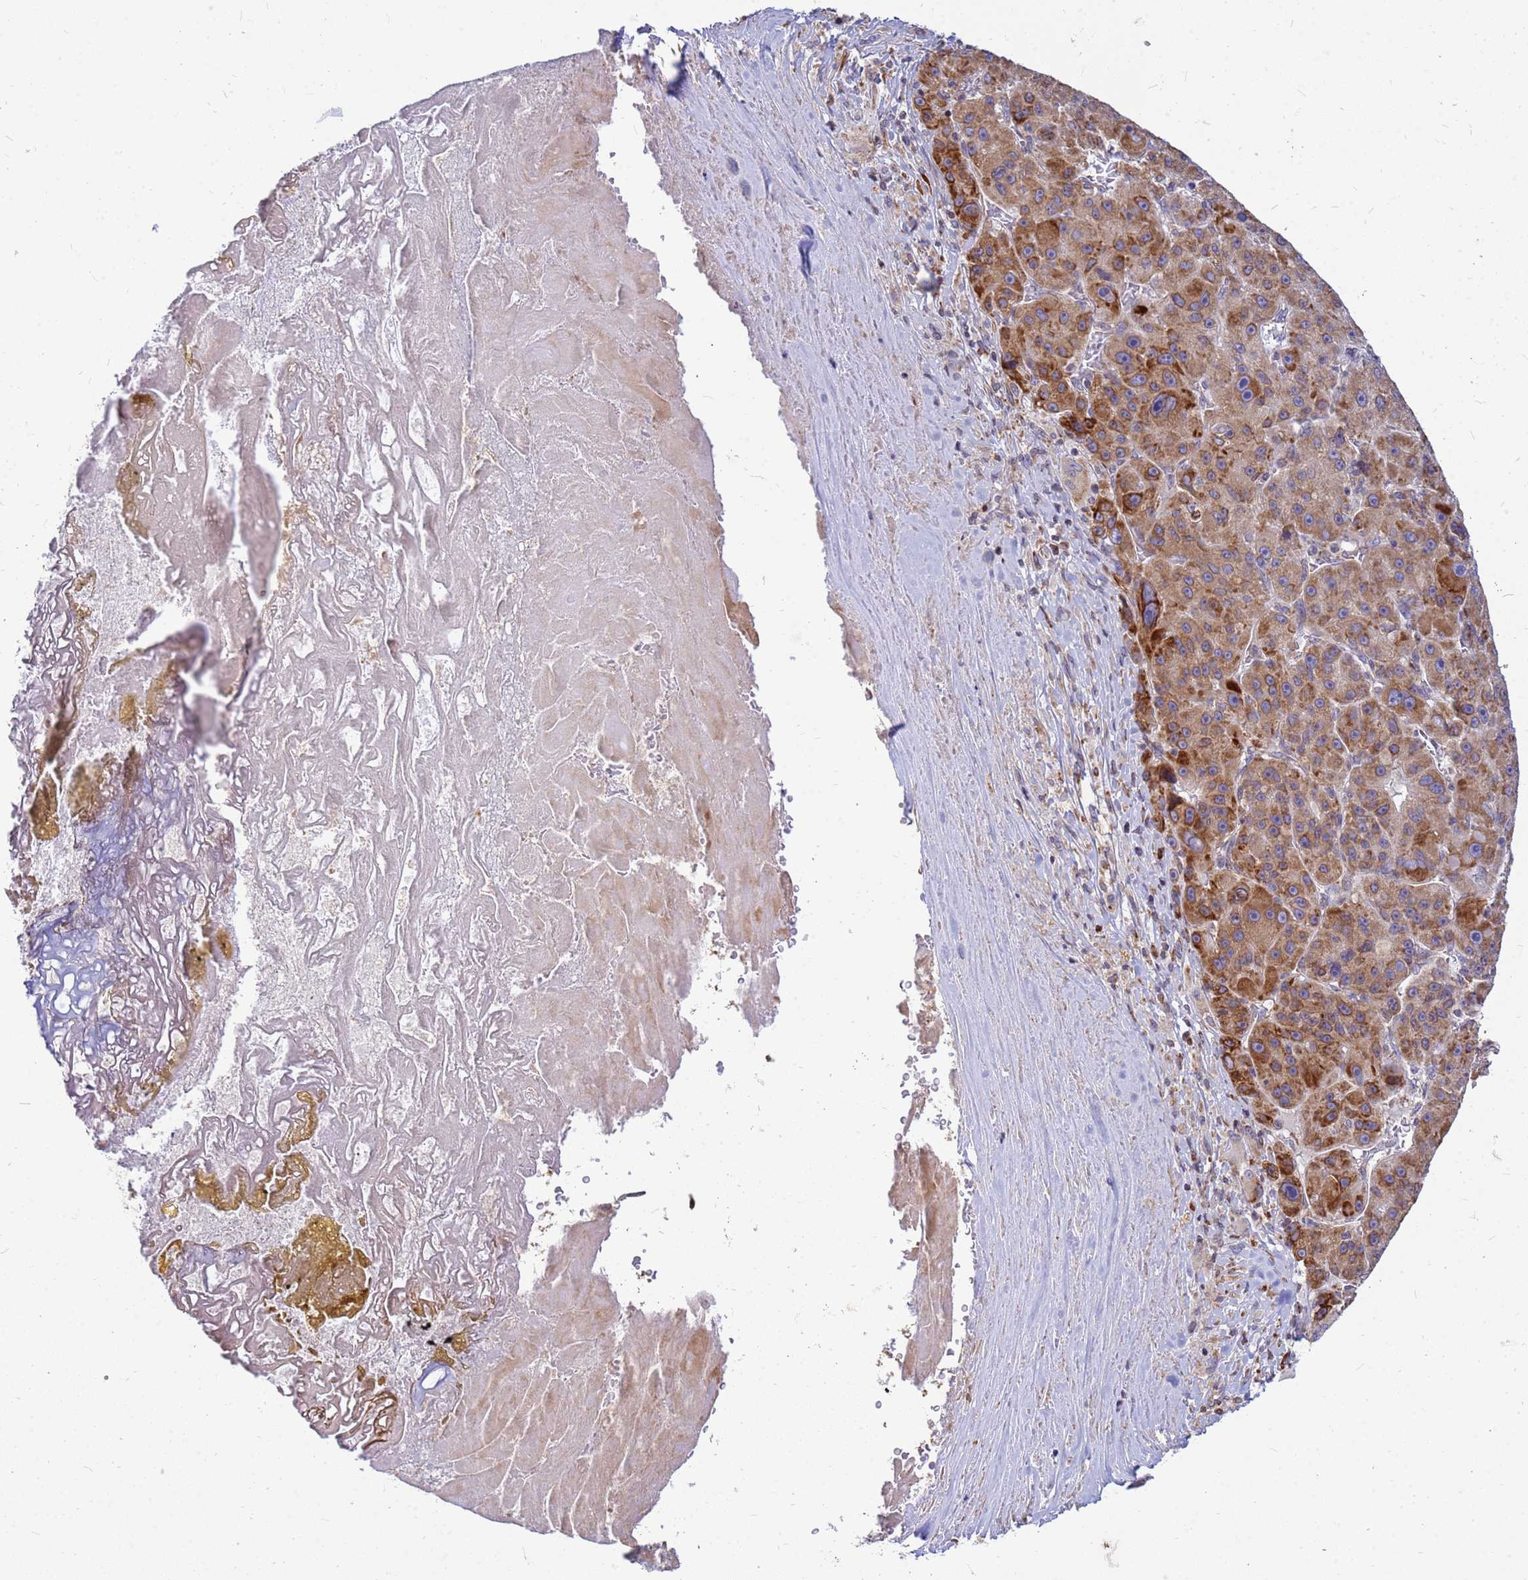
{"staining": {"intensity": "moderate", "quantity": ">75%", "location": "cytoplasmic/membranous"}, "tissue": "liver cancer", "cell_type": "Tumor cells", "image_type": "cancer", "snomed": [{"axis": "morphology", "description": "Carcinoma, Hepatocellular, NOS"}, {"axis": "topography", "description": "Liver"}], "caption": "Moderate cytoplasmic/membranous protein expression is seen in approximately >75% of tumor cells in liver cancer (hepatocellular carcinoma).", "gene": "SSR4", "patient": {"sex": "male", "age": 76}}